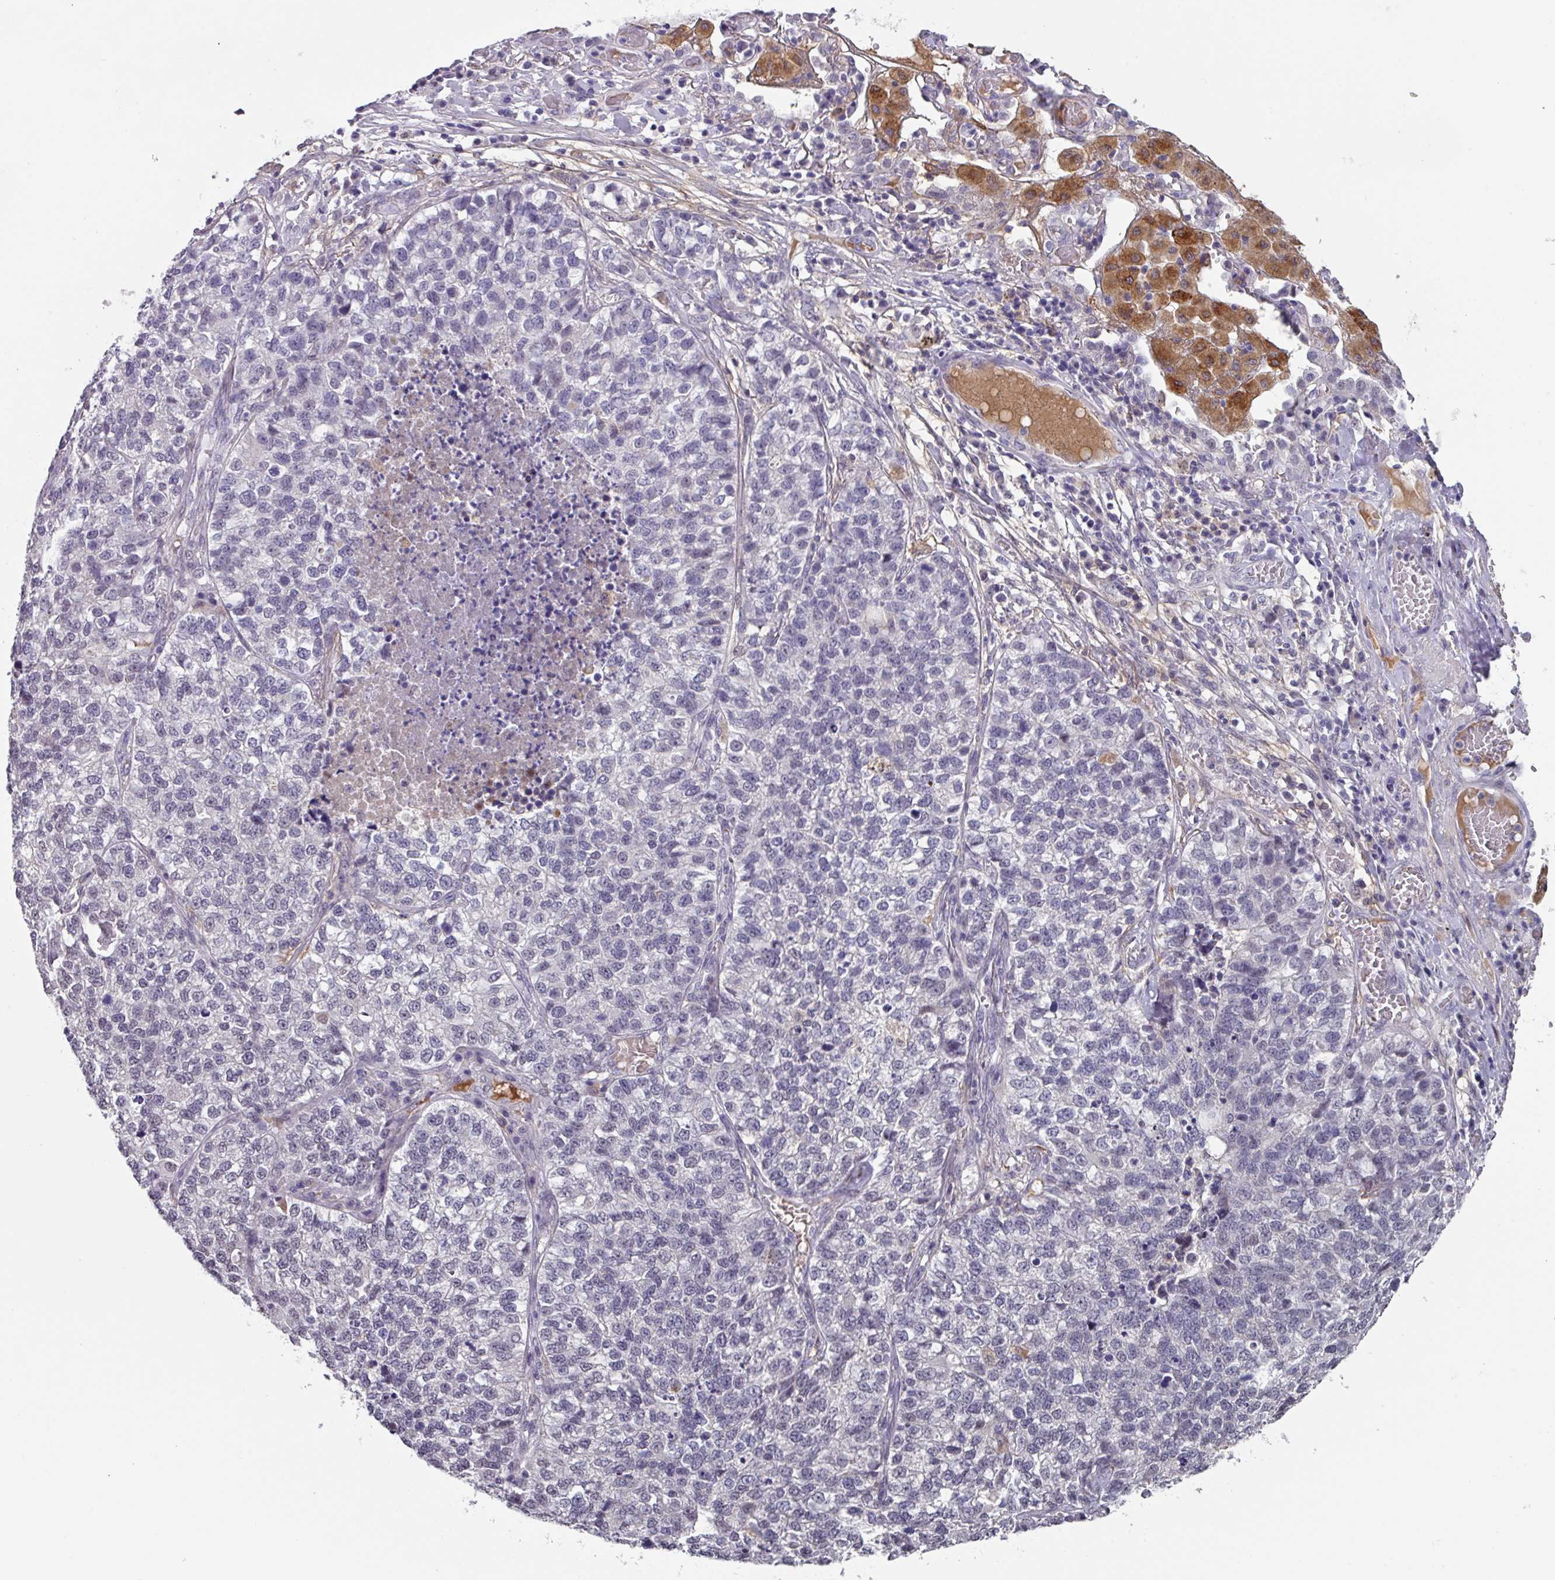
{"staining": {"intensity": "negative", "quantity": "none", "location": "none"}, "tissue": "lung cancer", "cell_type": "Tumor cells", "image_type": "cancer", "snomed": [{"axis": "morphology", "description": "Adenocarcinoma, NOS"}, {"axis": "topography", "description": "Lung"}], "caption": "Tumor cells show no significant protein positivity in lung cancer. (Stains: DAB (3,3'-diaminobenzidine) immunohistochemistry with hematoxylin counter stain, Microscopy: brightfield microscopy at high magnification).", "gene": "C1QB", "patient": {"sex": "male", "age": 49}}